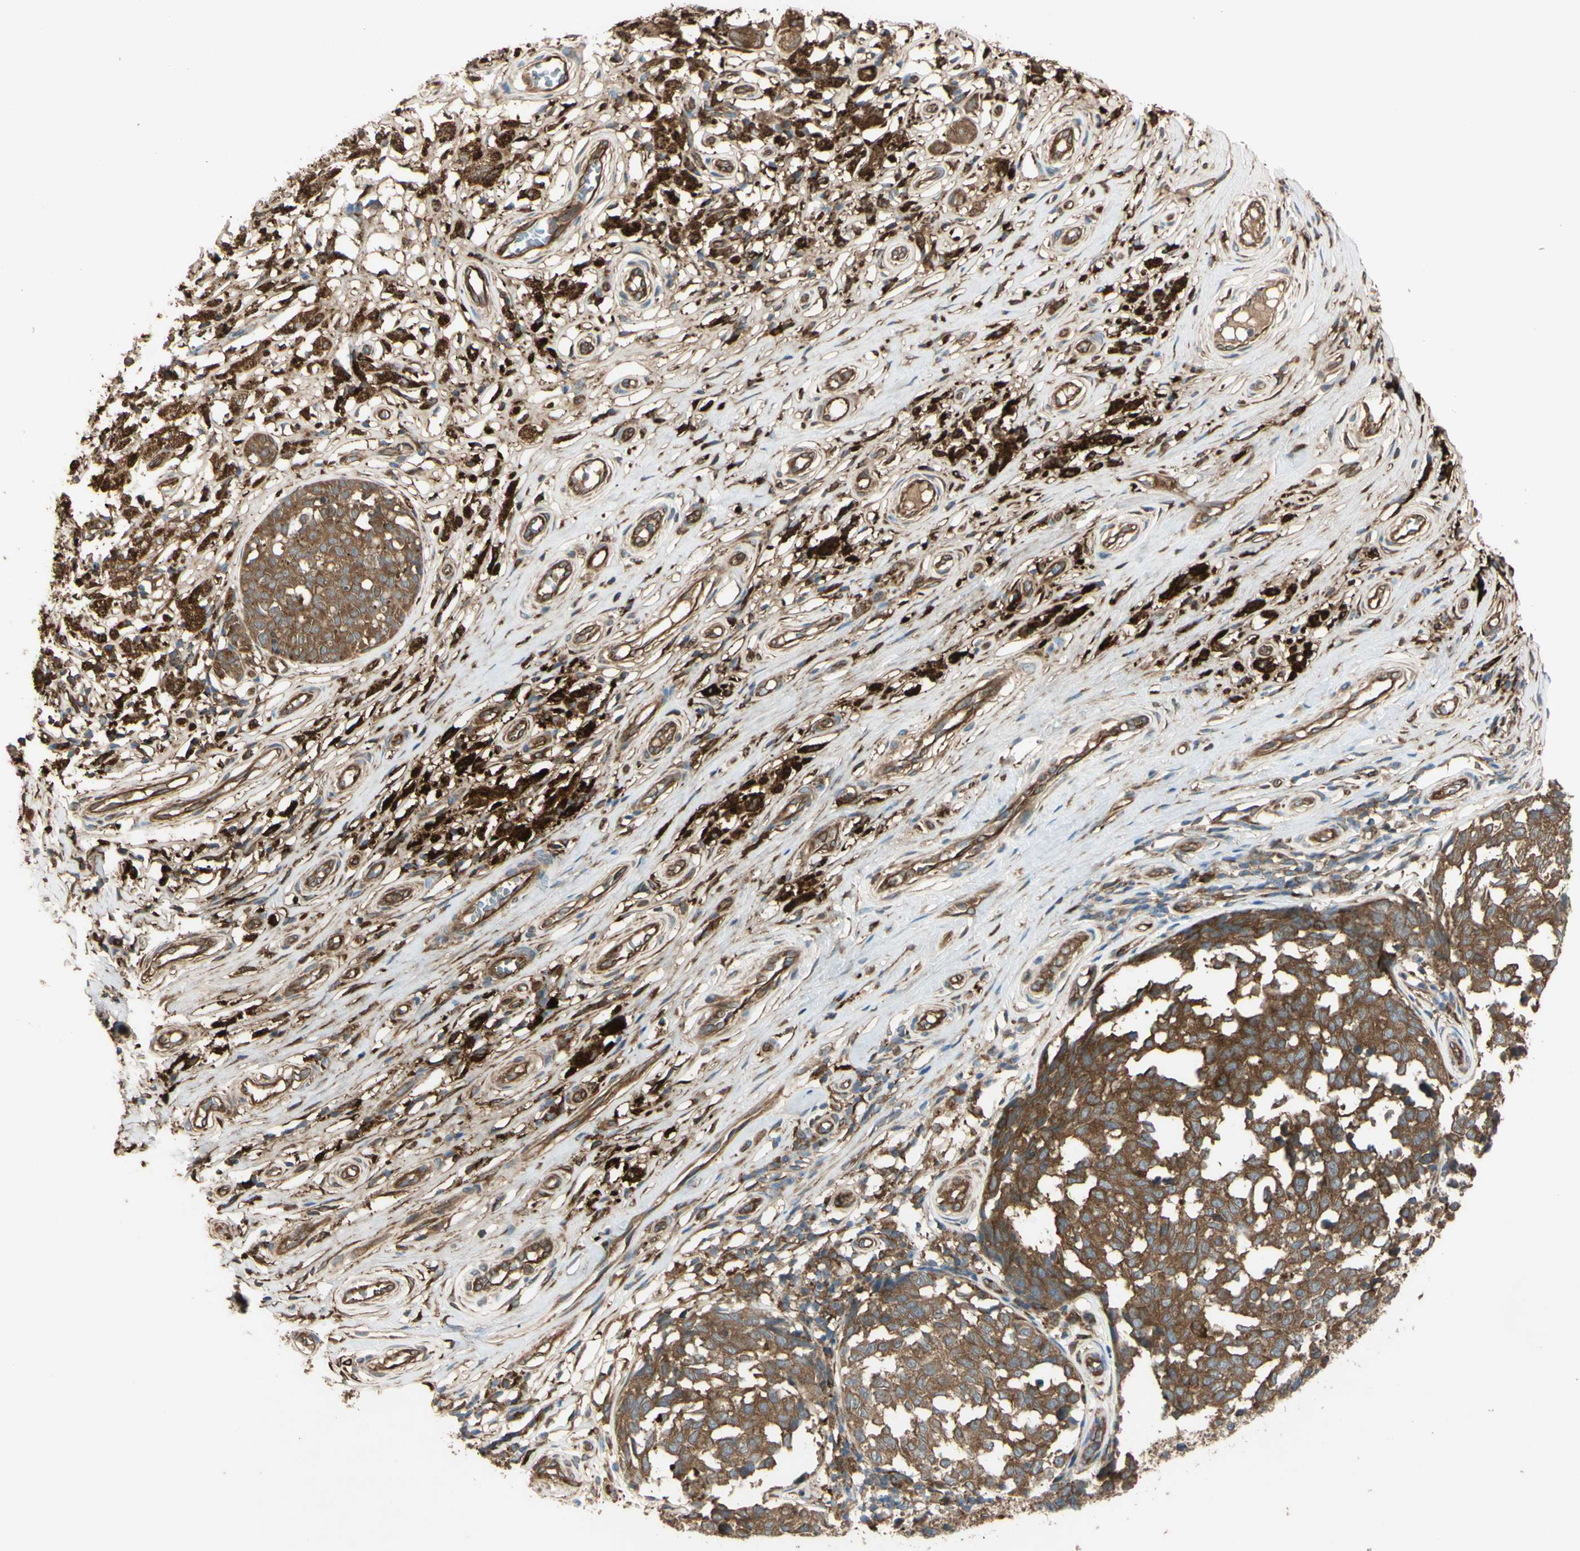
{"staining": {"intensity": "strong", "quantity": ">75%", "location": "cytoplasmic/membranous"}, "tissue": "melanoma", "cell_type": "Tumor cells", "image_type": "cancer", "snomed": [{"axis": "morphology", "description": "Malignant melanoma, NOS"}, {"axis": "topography", "description": "Skin"}], "caption": "Malignant melanoma stained with a brown dye demonstrates strong cytoplasmic/membranous positive expression in approximately >75% of tumor cells.", "gene": "PTPN12", "patient": {"sex": "female", "age": 64}}